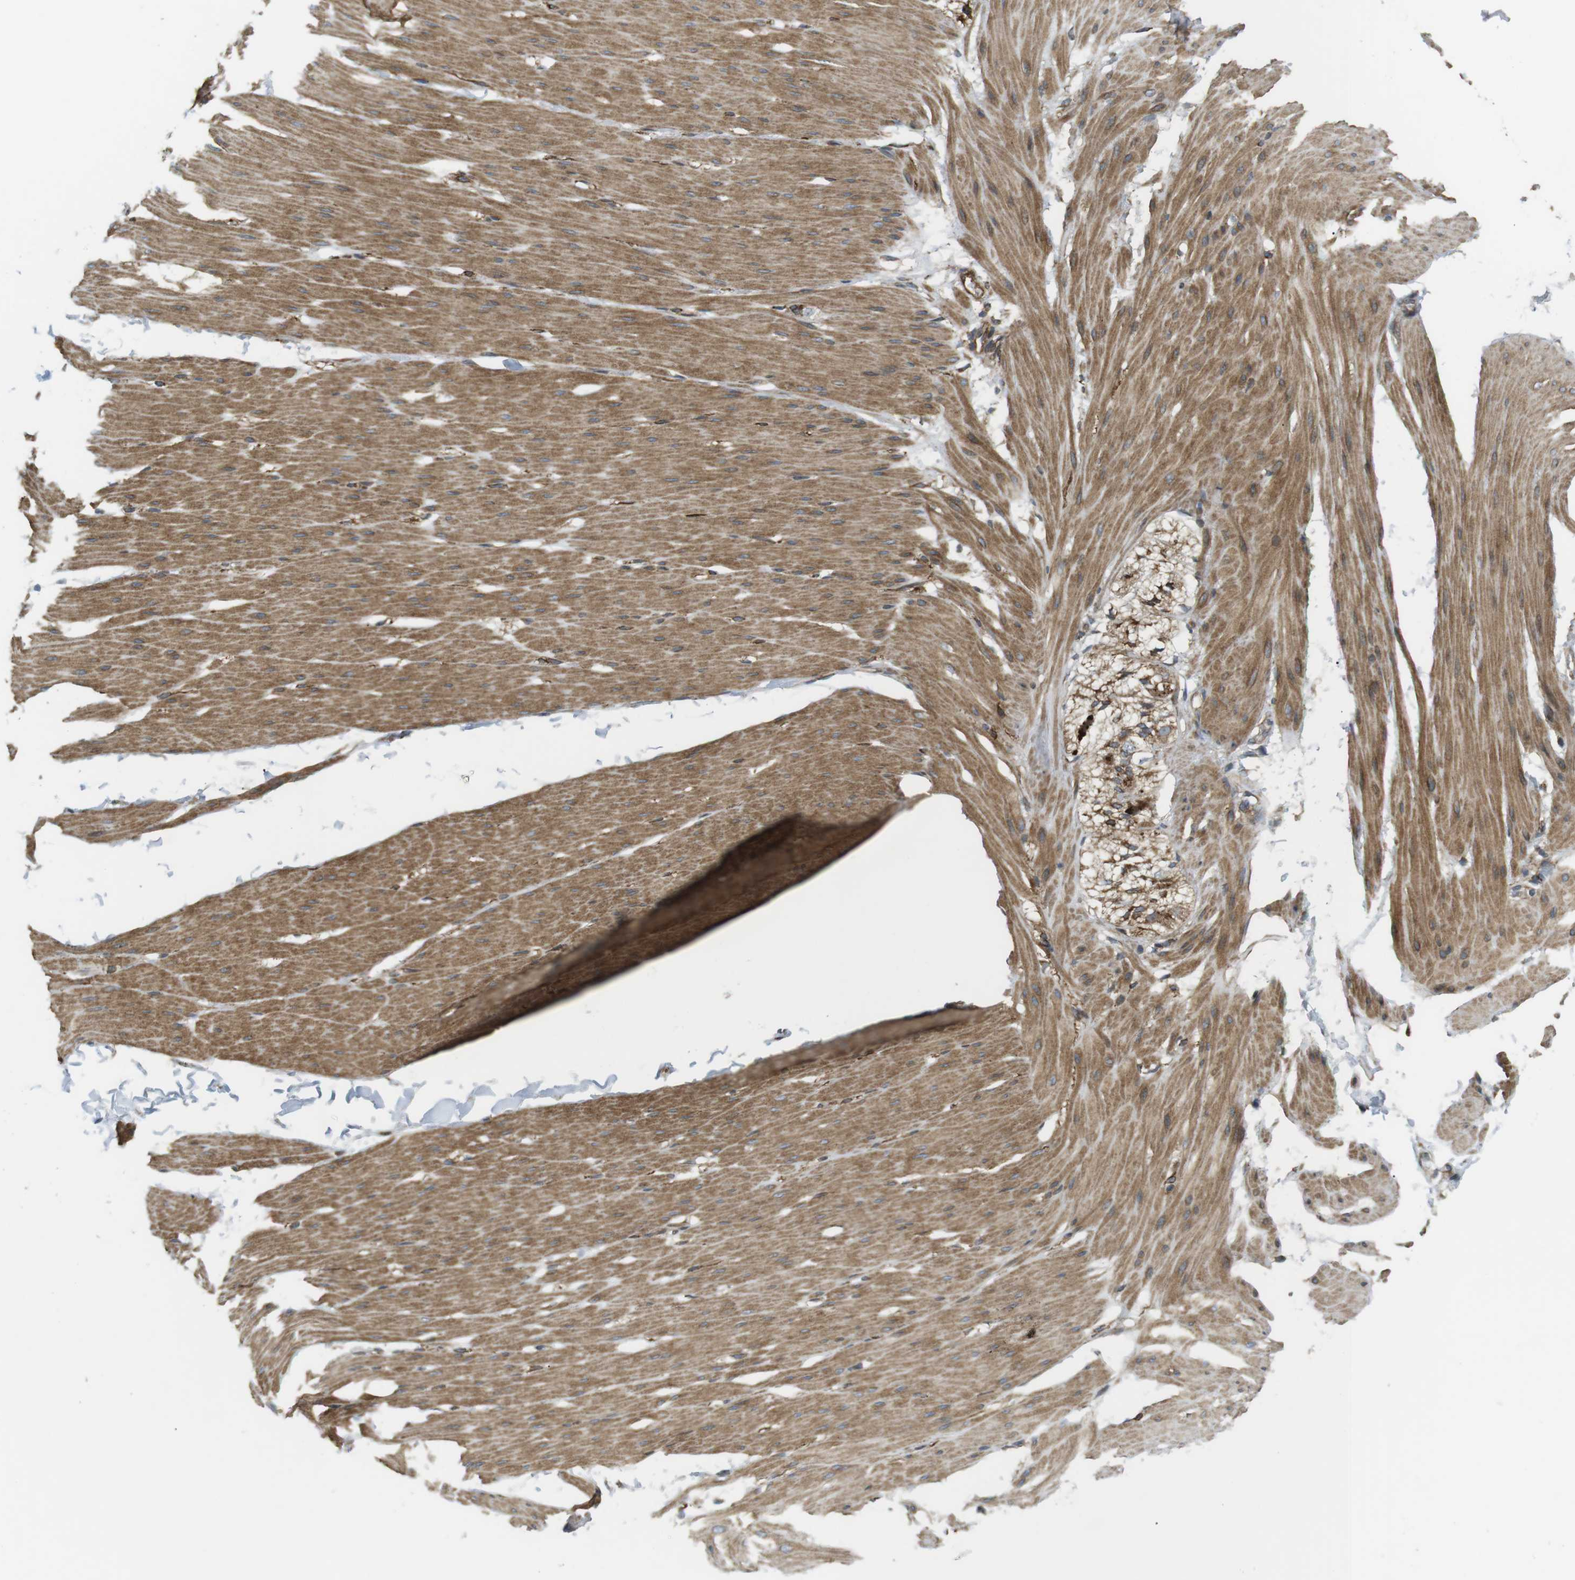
{"staining": {"intensity": "moderate", "quantity": ">75%", "location": "cytoplasmic/membranous"}, "tissue": "smooth muscle", "cell_type": "Smooth muscle cells", "image_type": "normal", "snomed": [{"axis": "morphology", "description": "Normal tissue, NOS"}, {"axis": "topography", "description": "Smooth muscle"}, {"axis": "topography", "description": "Colon"}], "caption": "Smooth muscle stained for a protein displays moderate cytoplasmic/membranous positivity in smooth muscle cells. (brown staining indicates protein expression, while blue staining denotes nuclei).", "gene": "KANK2", "patient": {"sex": "male", "age": 67}}